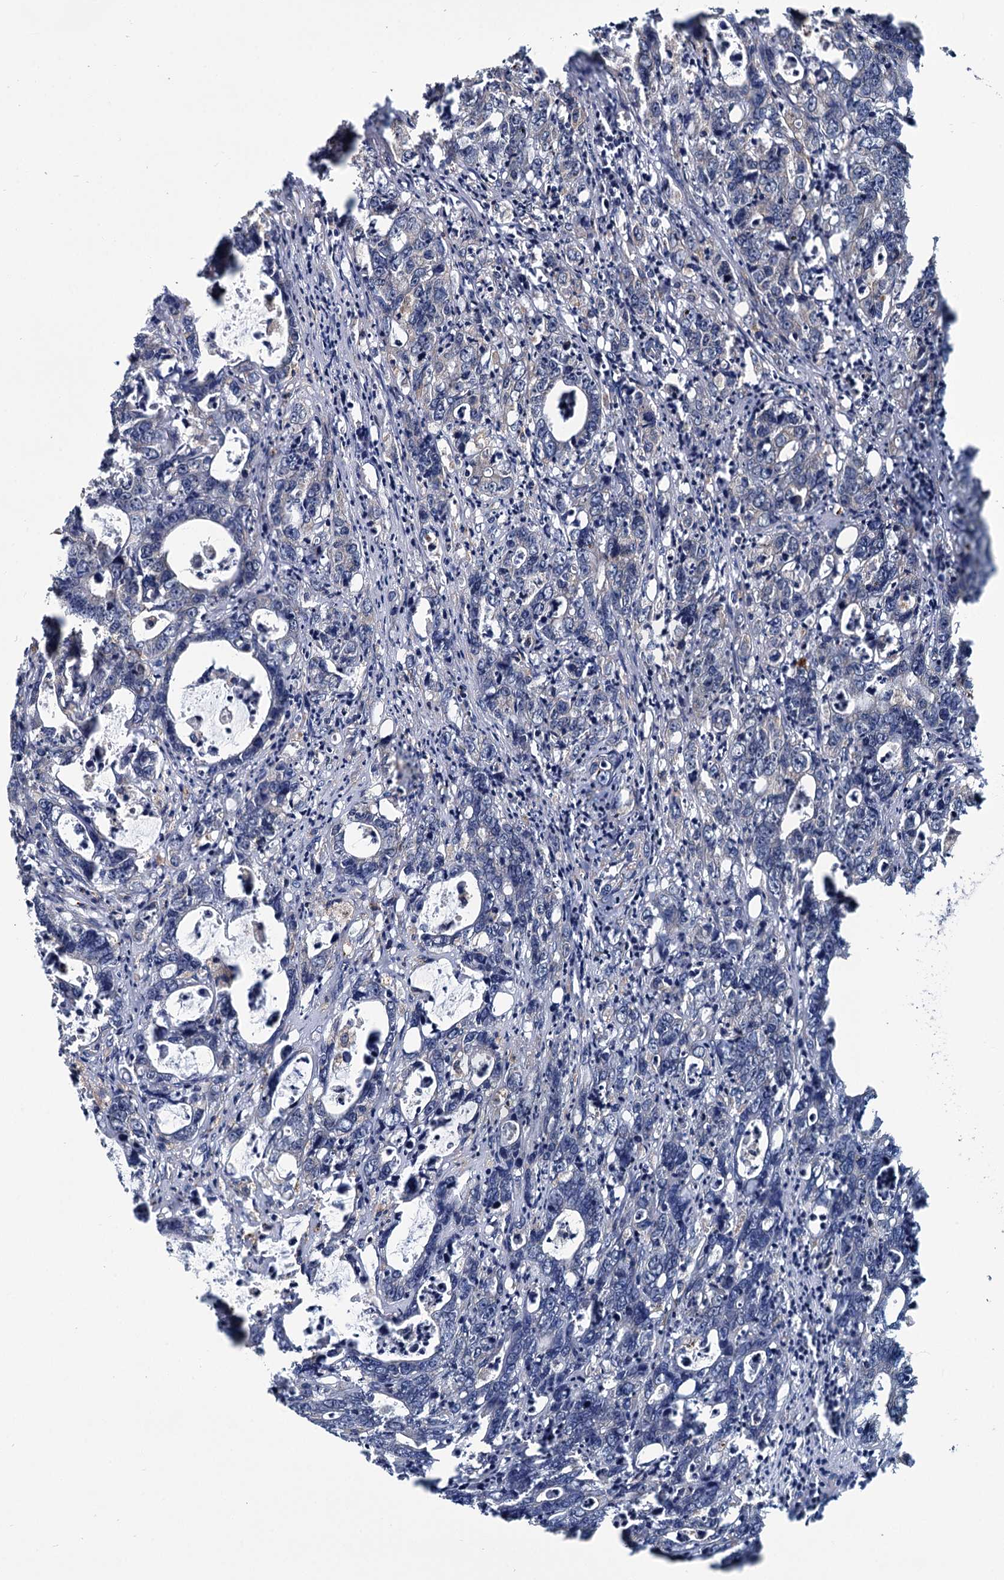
{"staining": {"intensity": "weak", "quantity": "<25%", "location": "cytoplasmic/membranous"}, "tissue": "colorectal cancer", "cell_type": "Tumor cells", "image_type": "cancer", "snomed": [{"axis": "morphology", "description": "Adenocarcinoma, NOS"}, {"axis": "topography", "description": "Colon"}], "caption": "The immunohistochemistry (IHC) micrograph has no significant positivity in tumor cells of colorectal cancer tissue. Brightfield microscopy of IHC stained with DAB (brown) and hematoxylin (blue), captured at high magnification.", "gene": "ZFYVE19", "patient": {"sex": "female", "age": 75}}